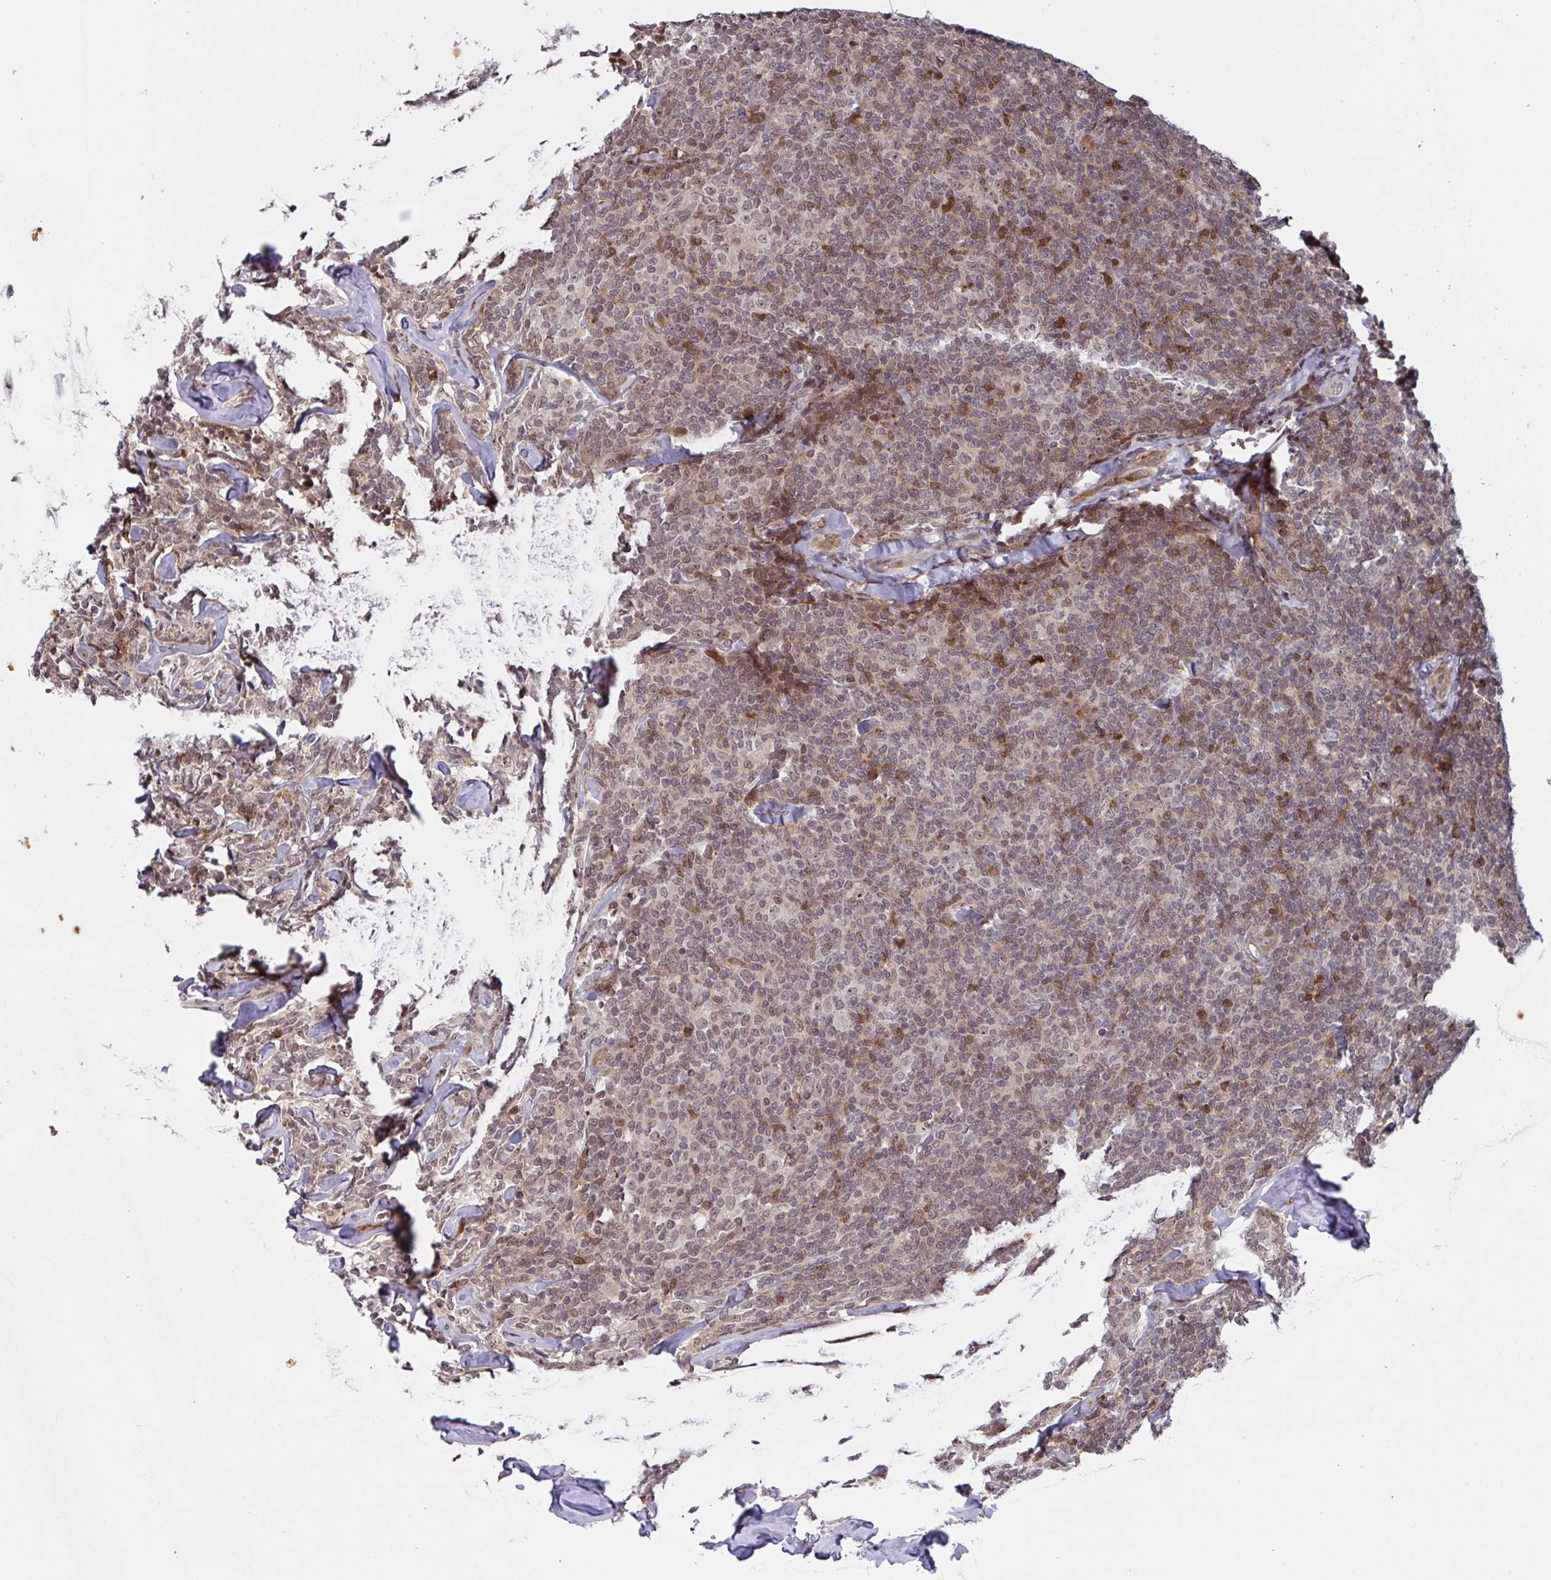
{"staining": {"intensity": "weak", "quantity": "25%-75%", "location": "cytoplasmic/membranous,nuclear"}, "tissue": "lymphoma", "cell_type": "Tumor cells", "image_type": "cancer", "snomed": [{"axis": "morphology", "description": "Malignant lymphoma, non-Hodgkin's type, Low grade"}, {"axis": "topography", "description": "Lymph node"}], "caption": "Brown immunohistochemical staining in low-grade malignant lymphoma, non-Hodgkin's type reveals weak cytoplasmic/membranous and nuclear expression in about 25%-75% of tumor cells.", "gene": "NLRP13", "patient": {"sex": "female", "age": 56}}